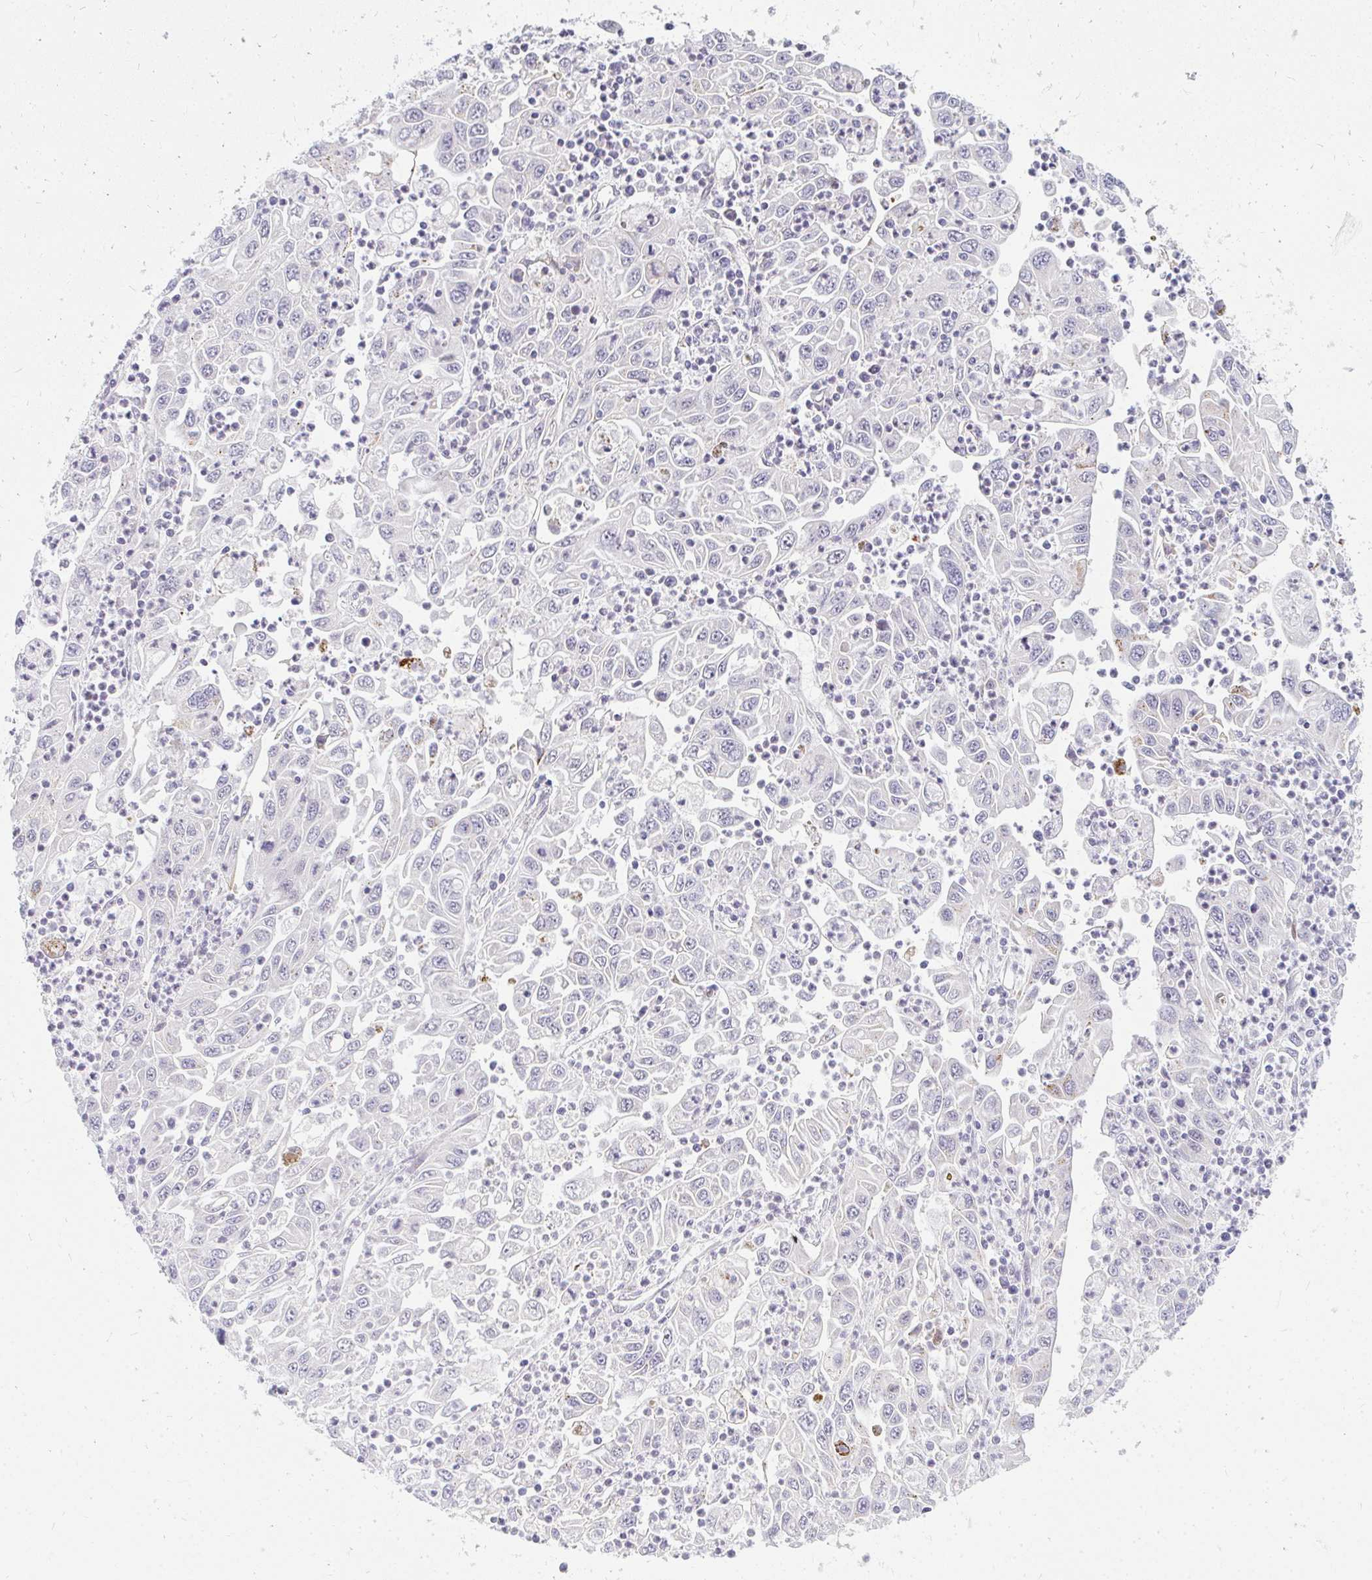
{"staining": {"intensity": "strong", "quantity": "<25%", "location": "cytoplasmic/membranous"}, "tissue": "endometrial cancer", "cell_type": "Tumor cells", "image_type": "cancer", "snomed": [{"axis": "morphology", "description": "Adenocarcinoma, NOS"}, {"axis": "topography", "description": "Uterus"}], "caption": "High-power microscopy captured an immunohistochemistry photomicrograph of endometrial cancer (adenocarcinoma), revealing strong cytoplasmic/membranous staining in approximately <25% of tumor cells.", "gene": "PLA2G5", "patient": {"sex": "female", "age": 62}}